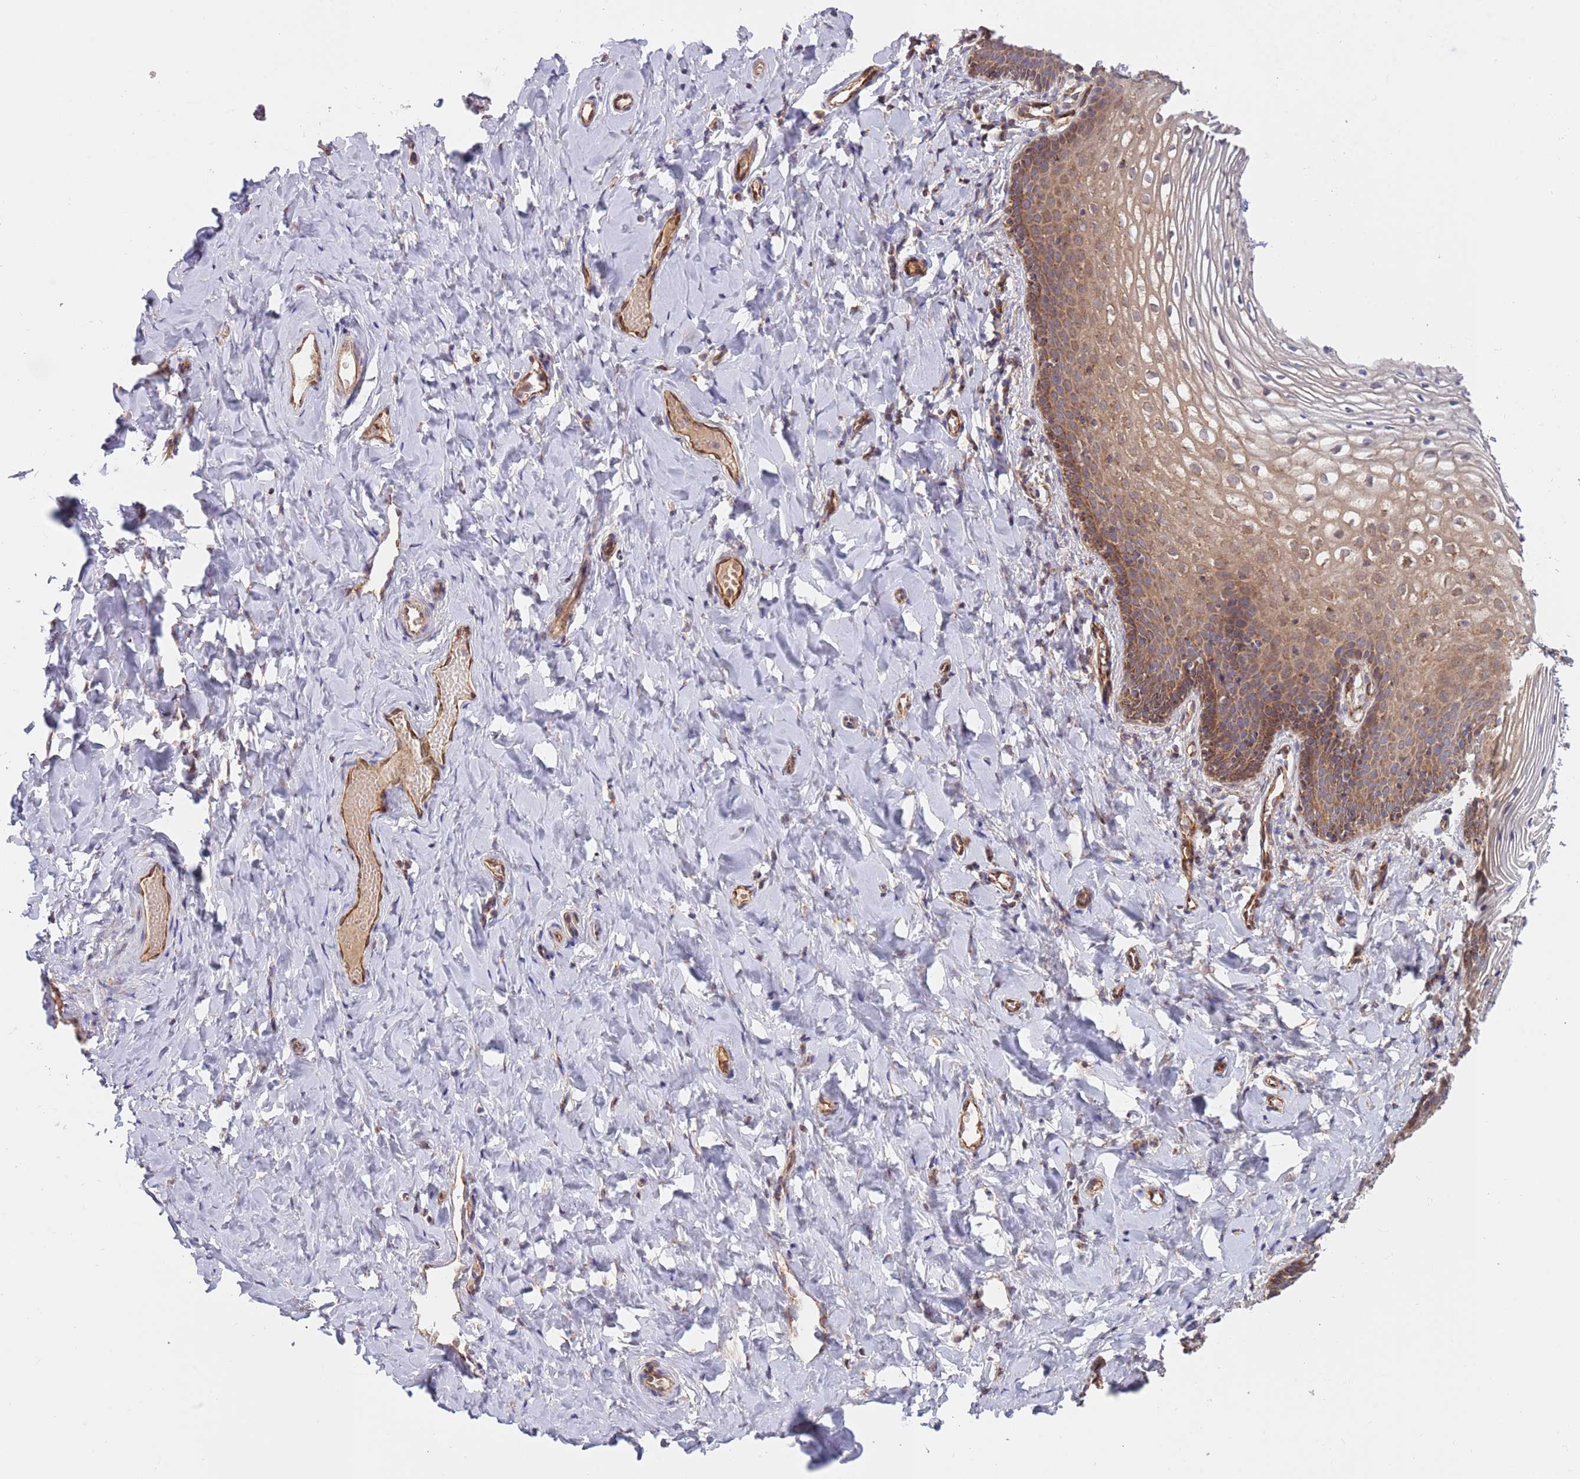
{"staining": {"intensity": "moderate", "quantity": "25%-75%", "location": "cytoplasmic/membranous"}, "tissue": "vagina", "cell_type": "Squamous epithelial cells", "image_type": "normal", "snomed": [{"axis": "morphology", "description": "Normal tissue, NOS"}, {"axis": "topography", "description": "Vagina"}], "caption": "Vagina stained with immunohistochemistry displays moderate cytoplasmic/membranous positivity in about 25%-75% of squamous epithelial cells.", "gene": "GUK1", "patient": {"sex": "female", "age": 60}}